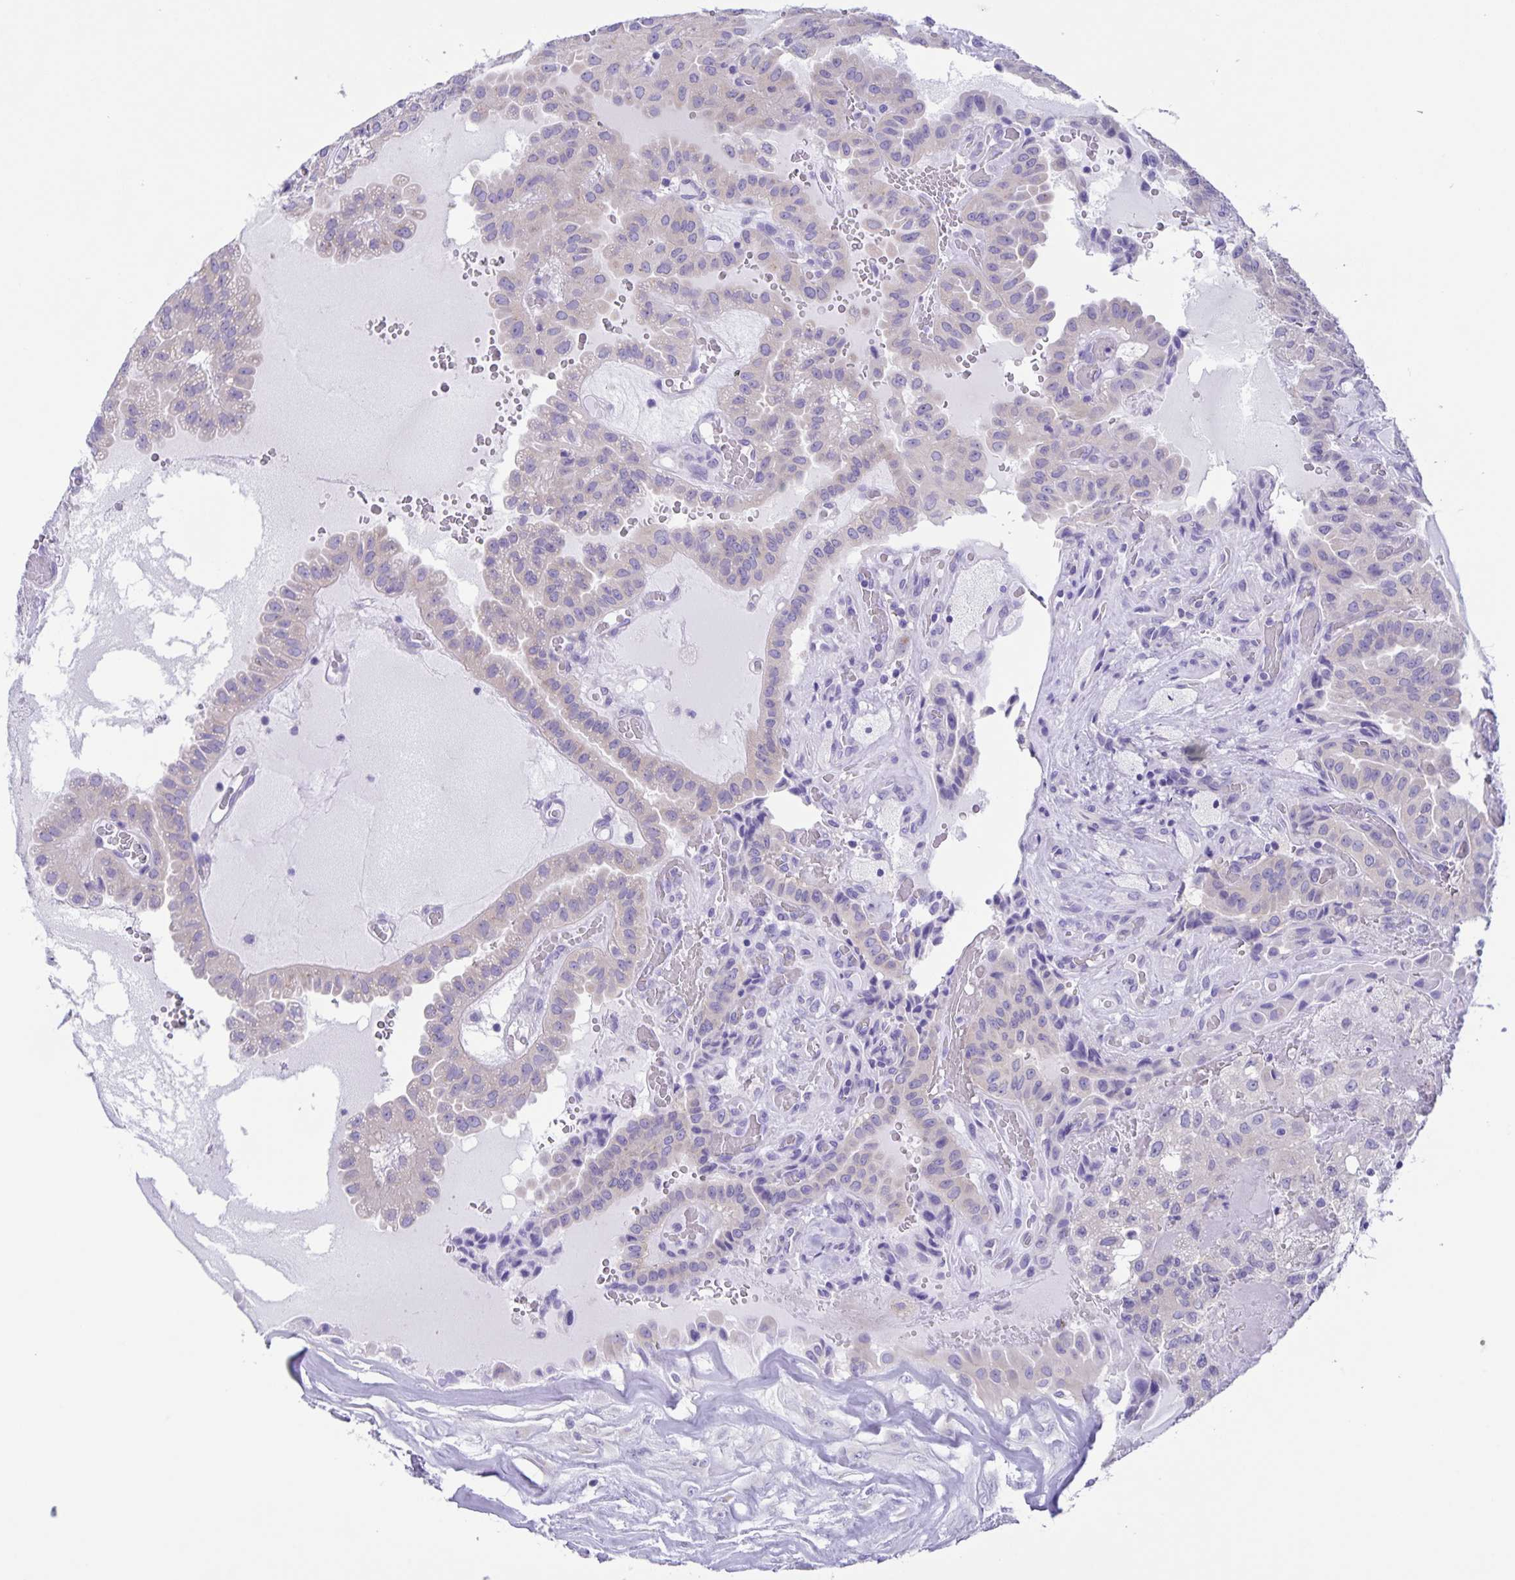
{"staining": {"intensity": "negative", "quantity": "none", "location": "none"}, "tissue": "thyroid cancer", "cell_type": "Tumor cells", "image_type": "cancer", "snomed": [{"axis": "morphology", "description": "Papillary adenocarcinoma, NOS"}, {"axis": "morphology", "description": "Papillary adenoma metastatic"}, {"axis": "topography", "description": "Thyroid gland"}], "caption": "IHC micrograph of papillary adenoma metastatic (thyroid) stained for a protein (brown), which exhibits no staining in tumor cells. (DAB immunohistochemistry (IHC) with hematoxylin counter stain).", "gene": "CAPSL", "patient": {"sex": "male", "age": 87}}